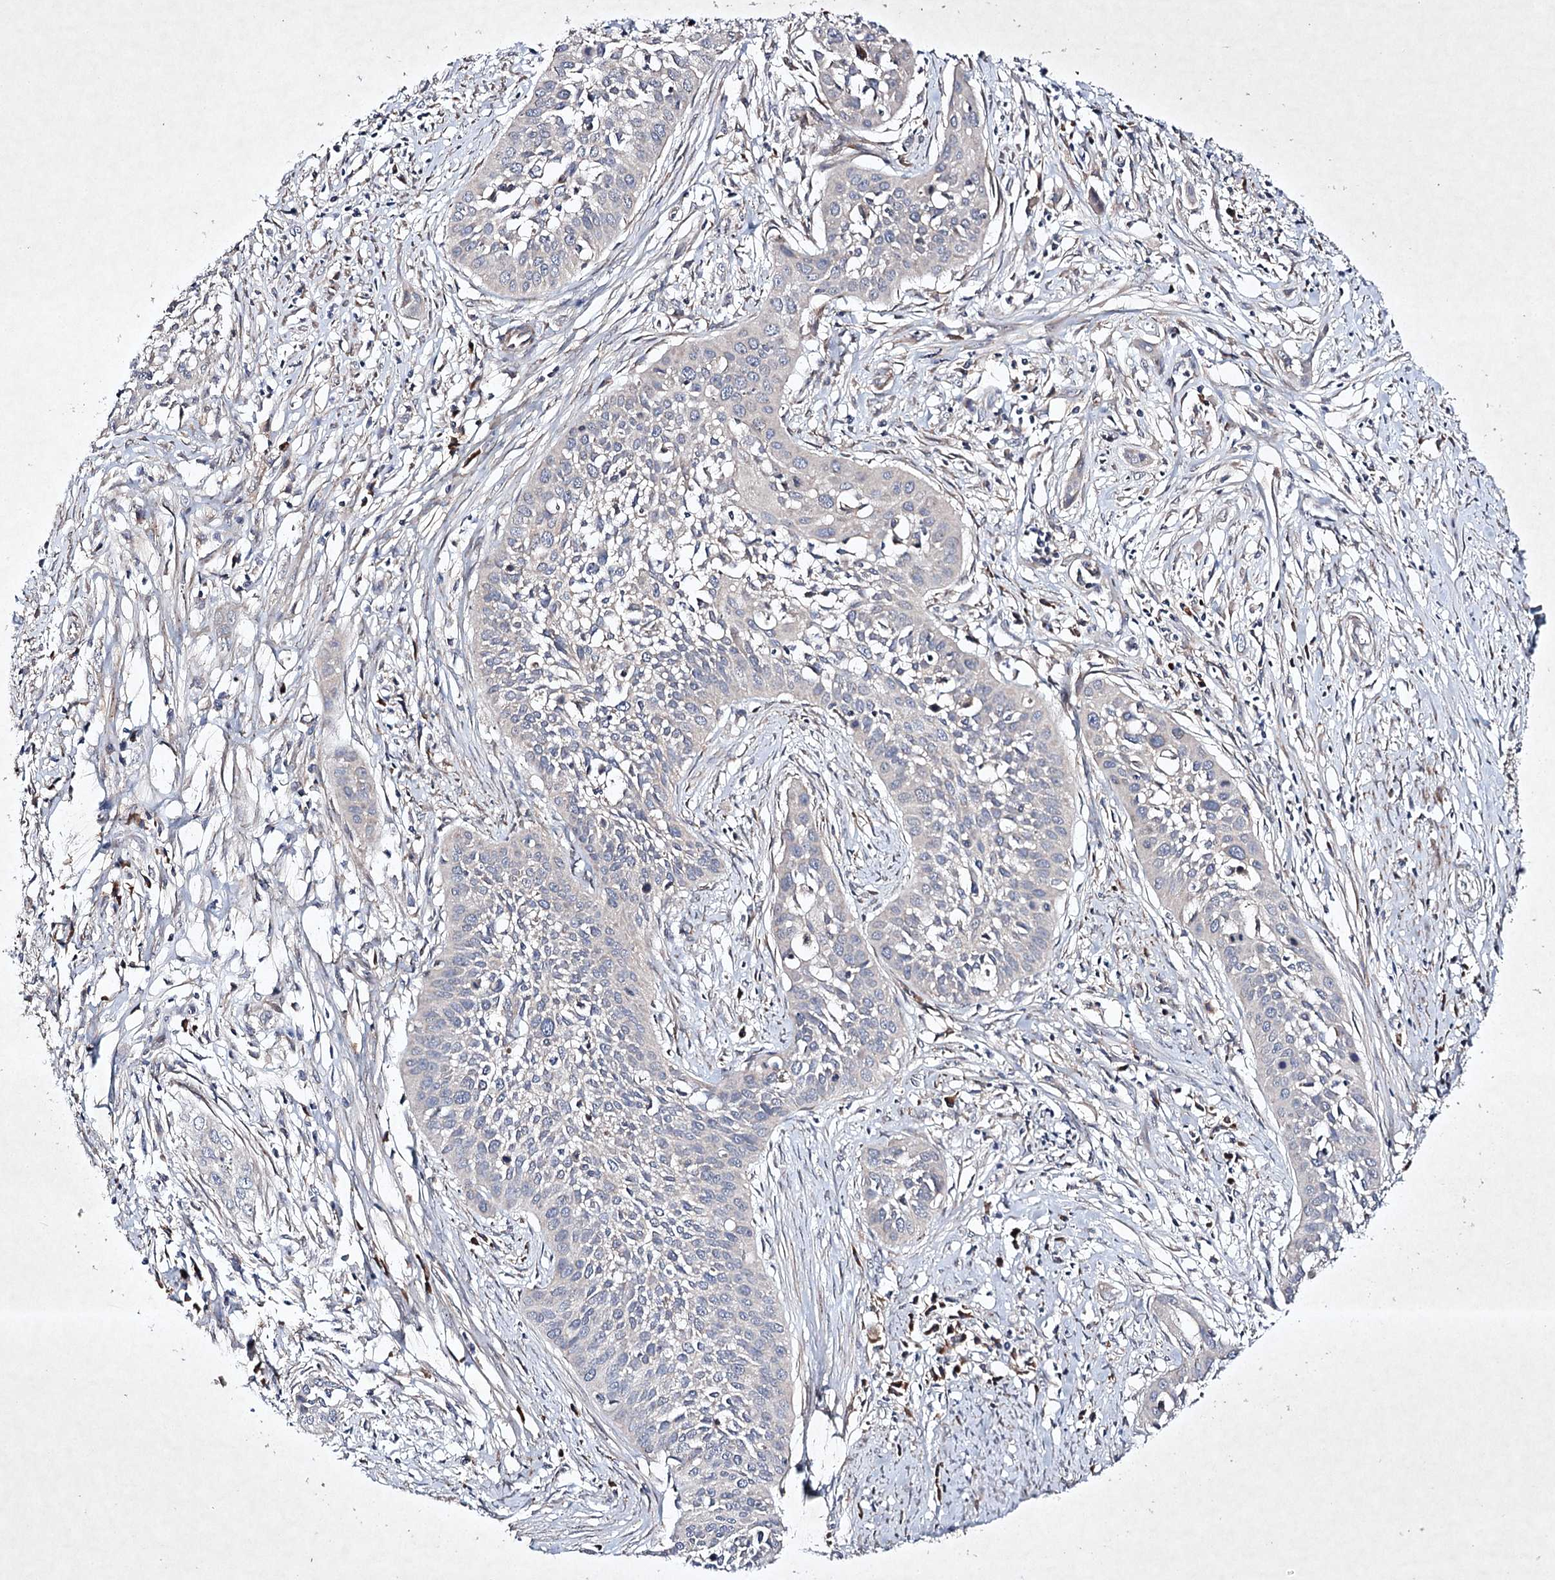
{"staining": {"intensity": "negative", "quantity": "none", "location": "none"}, "tissue": "cervical cancer", "cell_type": "Tumor cells", "image_type": "cancer", "snomed": [{"axis": "morphology", "description": "Squamous cell carcinoma, NOS"}, {"axis": "topography", "description": "Cervix"}], "caption": "Tumor cells show no significant protein positivity in cervical cancer (squamous cell carcinoma). (DAB (3,3'-diaminobenzidine) IHC with hematoxylin counter stain).", "gene": "ALG9", "patient": {"sex": "female", "age": 34}}